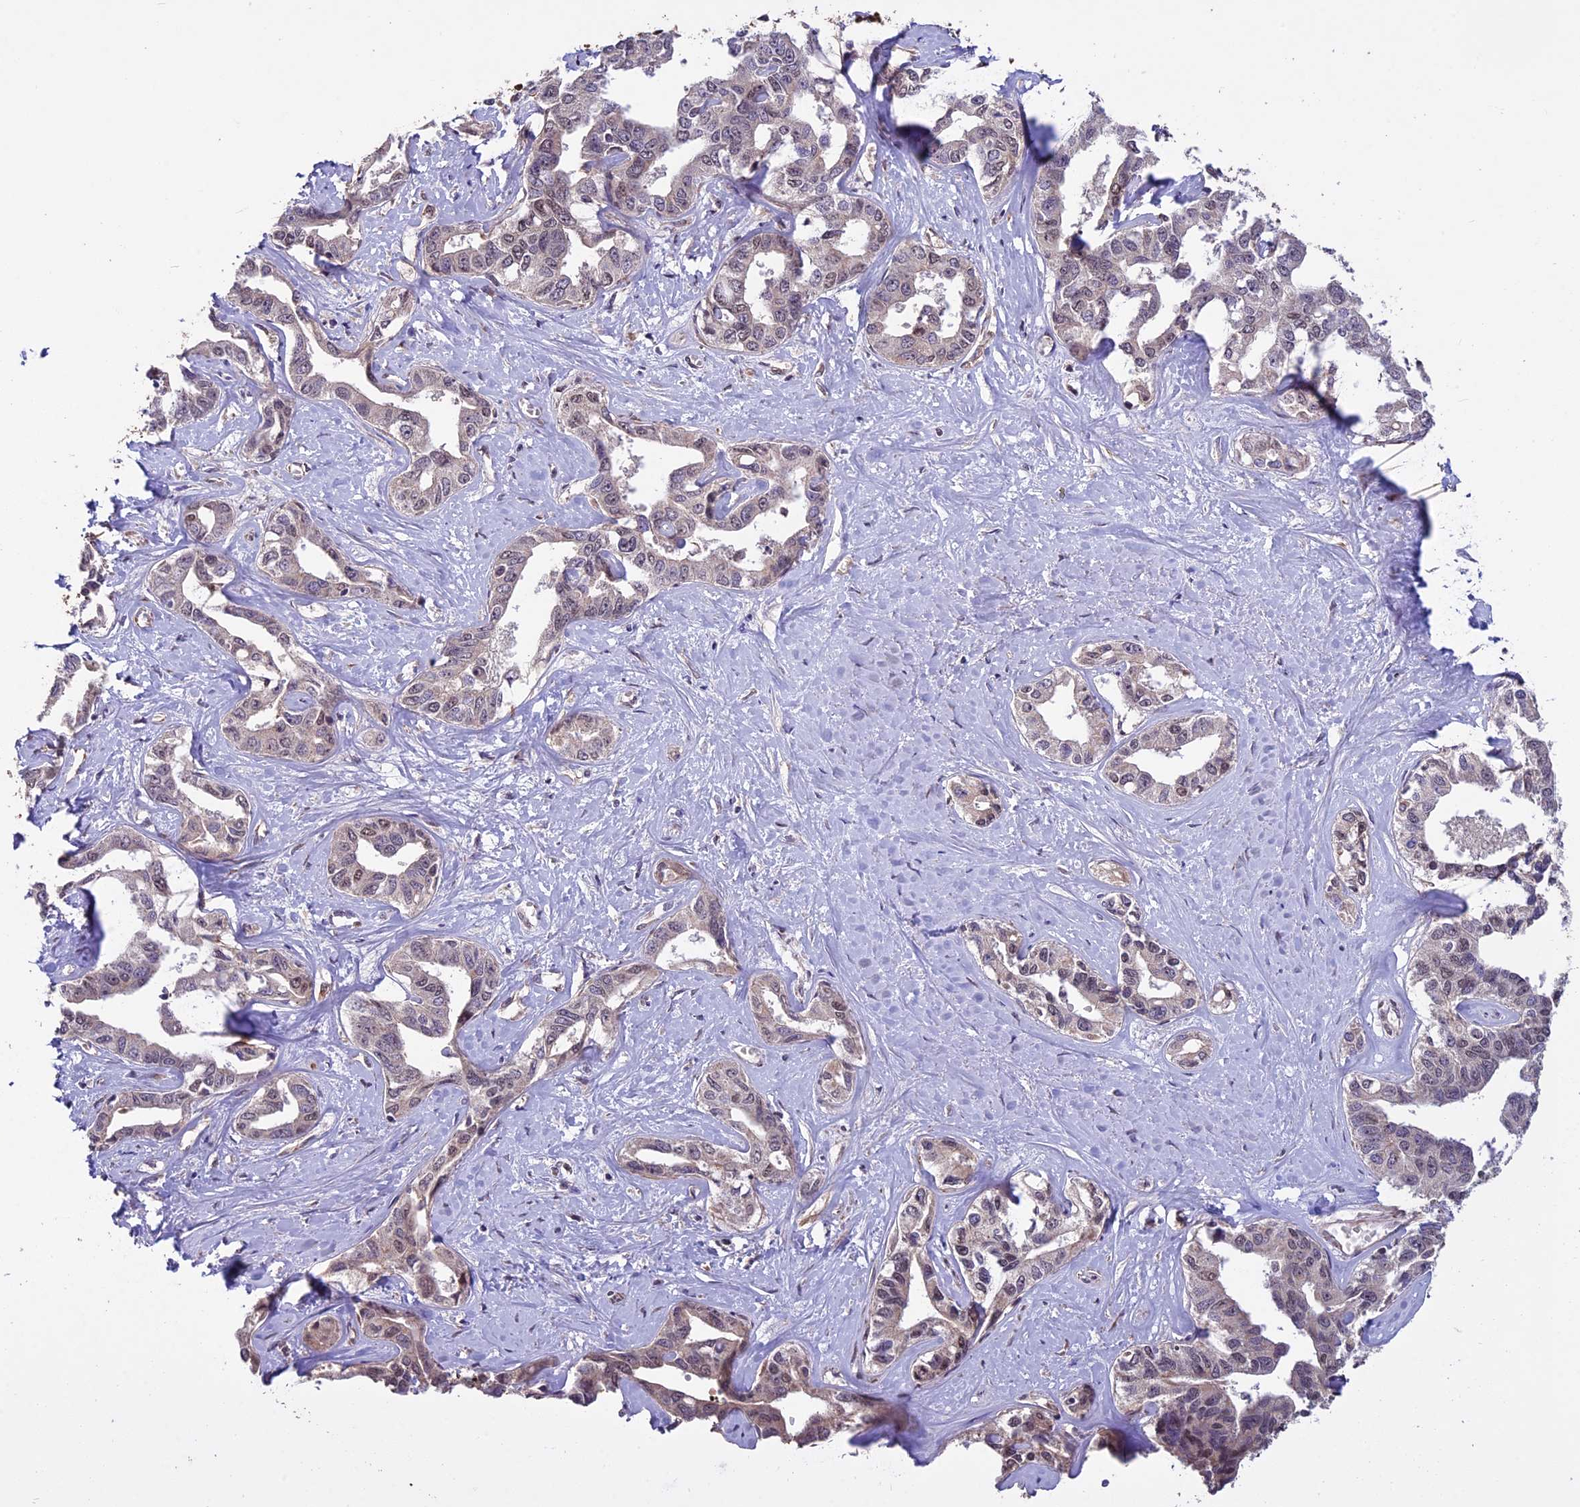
{"staining": {"intensity": "weak", "quantity": "<25%", "location": "nuclear"}, "tissue": "liver cancer", "cell_type": "Tumor cells", "image_type": "cancer", "snomed": [{"axis": "morphology", "description": "Cholangiocarcinoma"}, {"axis": "topography", "description": "Liver"}], "caption": "A photomicrograph of cholangiocarcinoma (liver) stained for a protein displays no brown staining in tumor cells. (DAB immunohistochemistry, high magnification).", "gene": "C3orf70", "patient": {"sex": "male", "age": 59}}